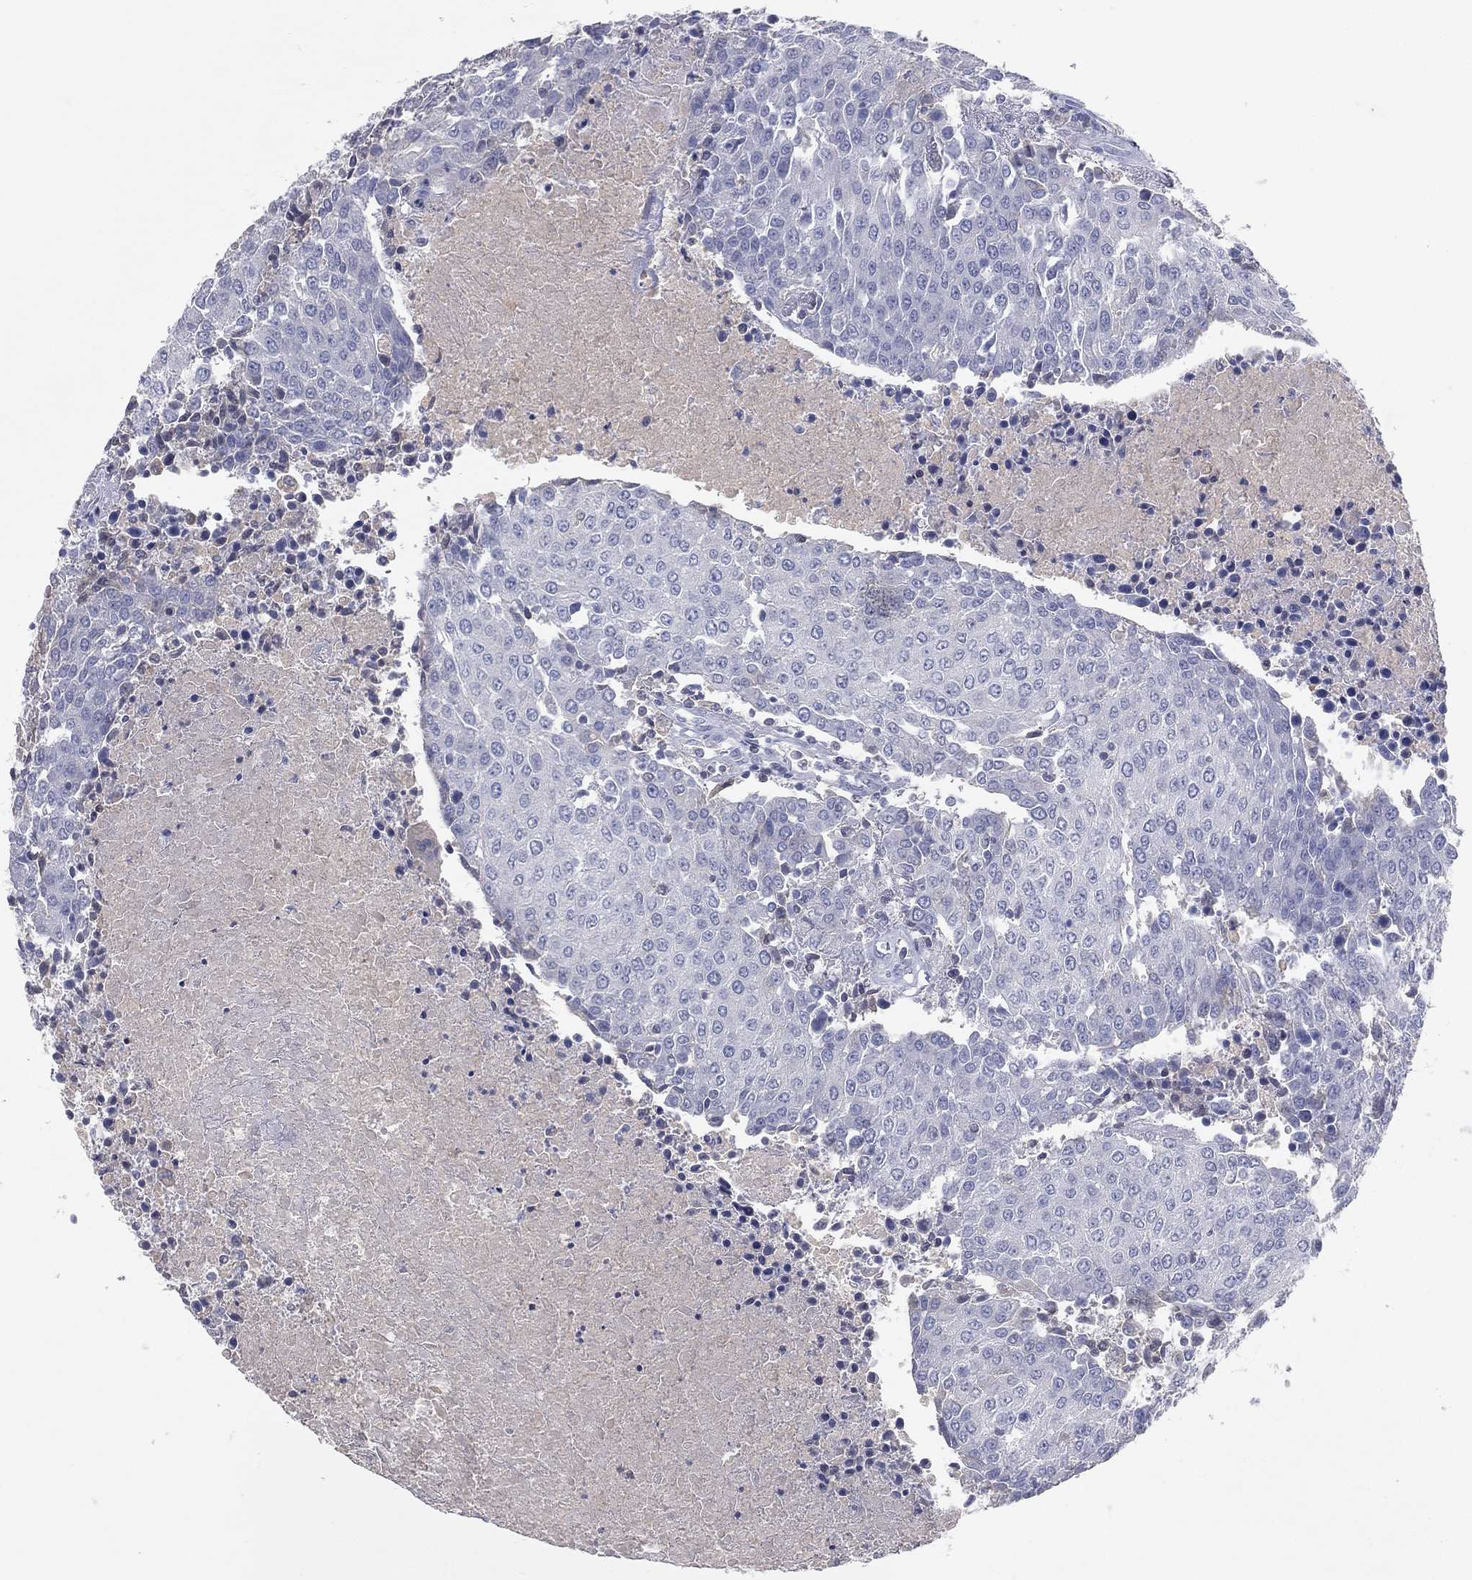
{"staining": {"intensity": "negative", "quantity": "none", "location": "none"}, "tissue": "urothelial cancer", "cell_type": "Tumor cells", "image_type": "cancer", "snomed": [{"axis": "morphology", "description": "Urothelial carcinoma, High grade"}, {"axis": "topography", "description": "Urinary bladder"}], "caption": "DAB immunohistochemical staining of human high-grade urothelial carcinoma displays no significant staining in tumor cells.", "gene": "CPT1B", "patient": {"sex": "female", "age": 85}}